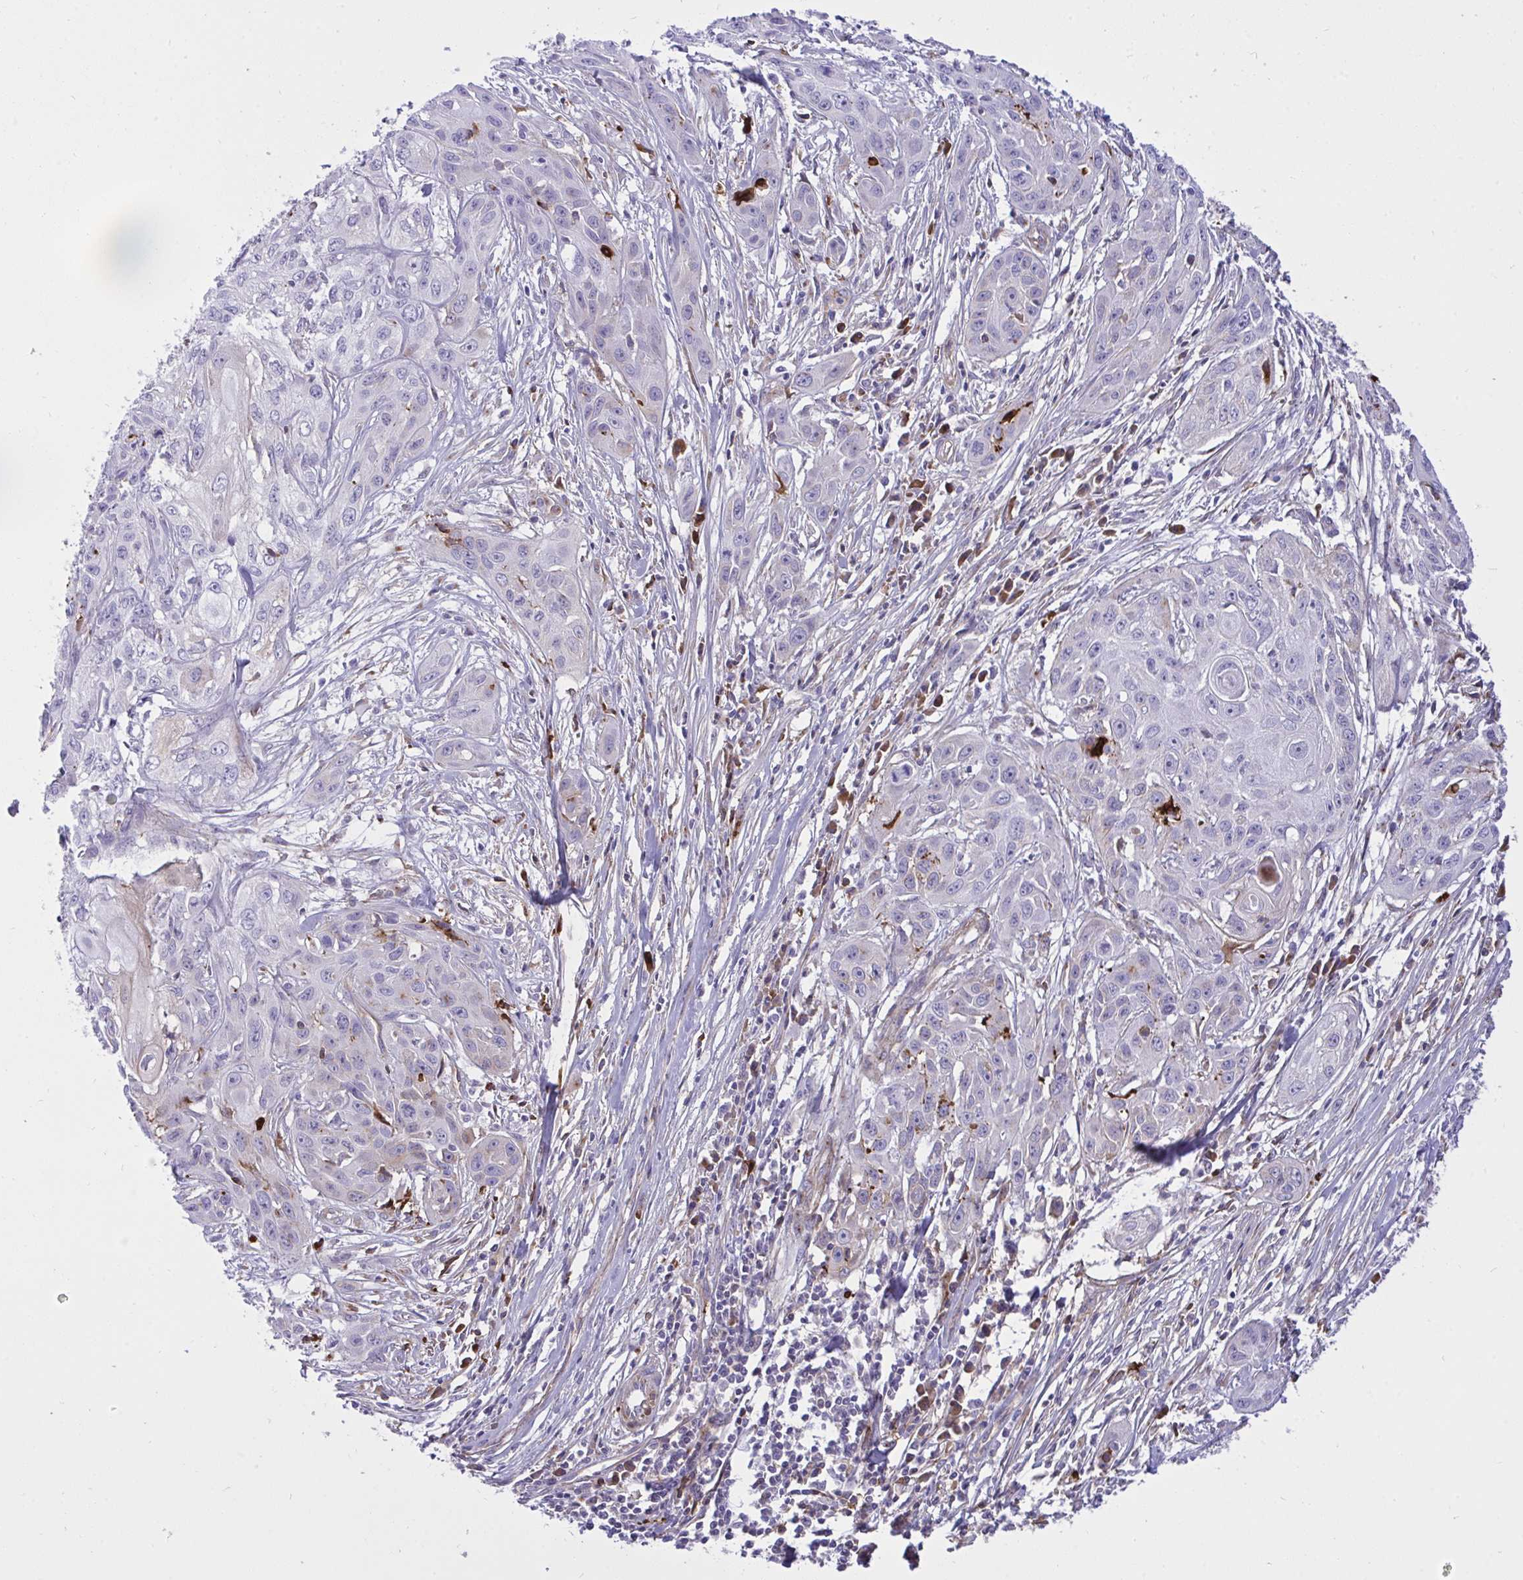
{"staining": {"intensity": "negative", "quantity": "none", "location": "none"}, "tissue": "skin cancer", "cell_type": "Tumor cells", "image_type": "cancer", "snomed": [{"axis": "morphology", "description": "Squamous cell carcinoma, NOS"}, {"axis": "topography", "description": "Skin"}, {"axis": "topography", "description": "Vulva"}], "caption": "High power microscopy micrograph of an IHC image of squamous cell carcinoma (skin), revealing no significant expression in tumor cells.", "gene": "F2", "patient": {"sex": "female", "age": 83}}